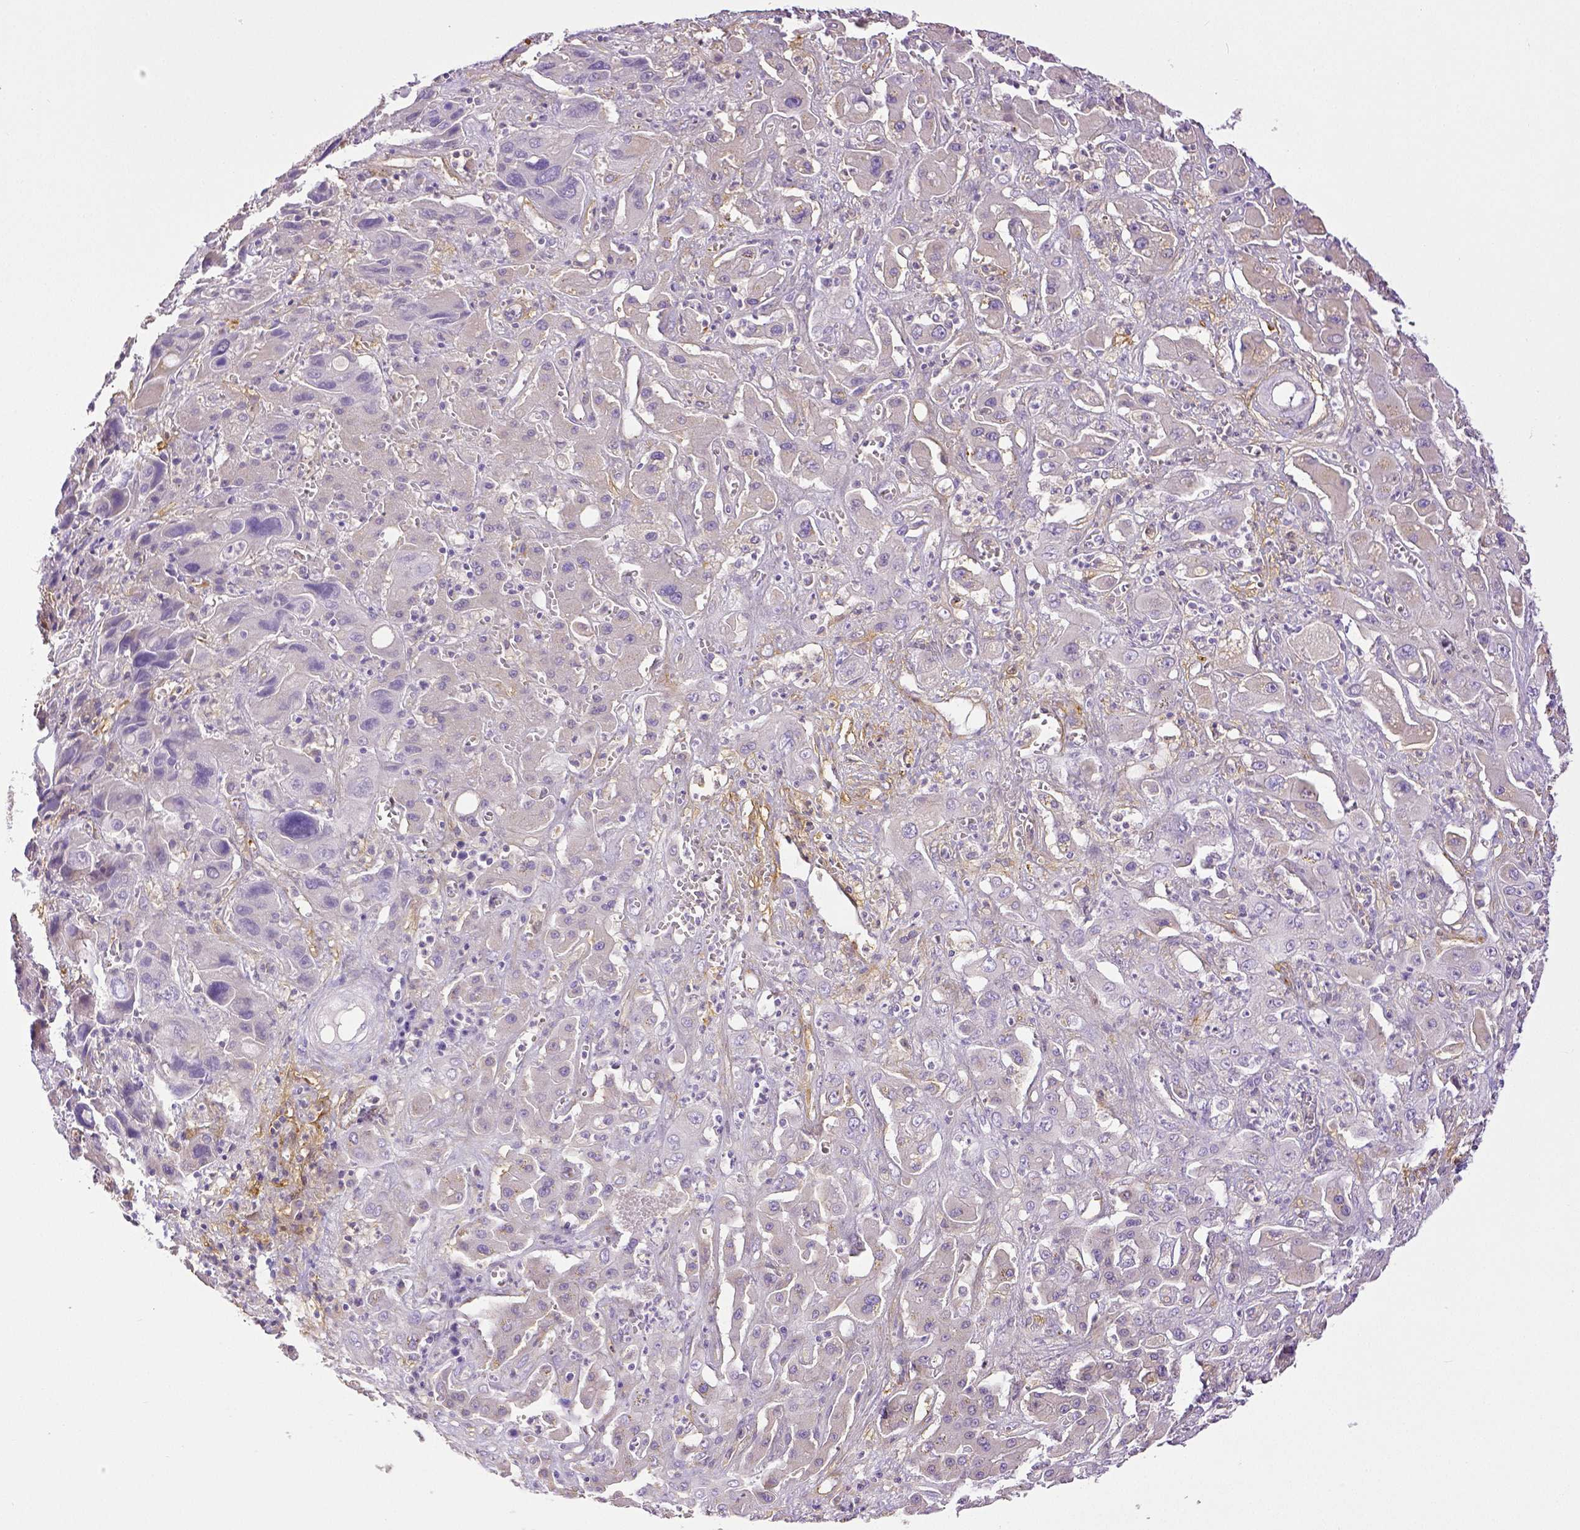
{"staining": {"intensity": "negative", "quantity": "none", "location": "none"}, "tissue": "liver cancer", "cell_type": "Tumor cells", "image_type": "cancer", "snomed": [{"axis": "morphology", "description": "Cholangiocarcinoma"}, {"axis": "topography", "description": "Liver"}], "caption": "This is a micrograph of IHC staining of liver cholangiocarcinoma, which shows no staining in tumor cells.", "gene": "THY1", "patient": {"sex": "male", "age": 67}}